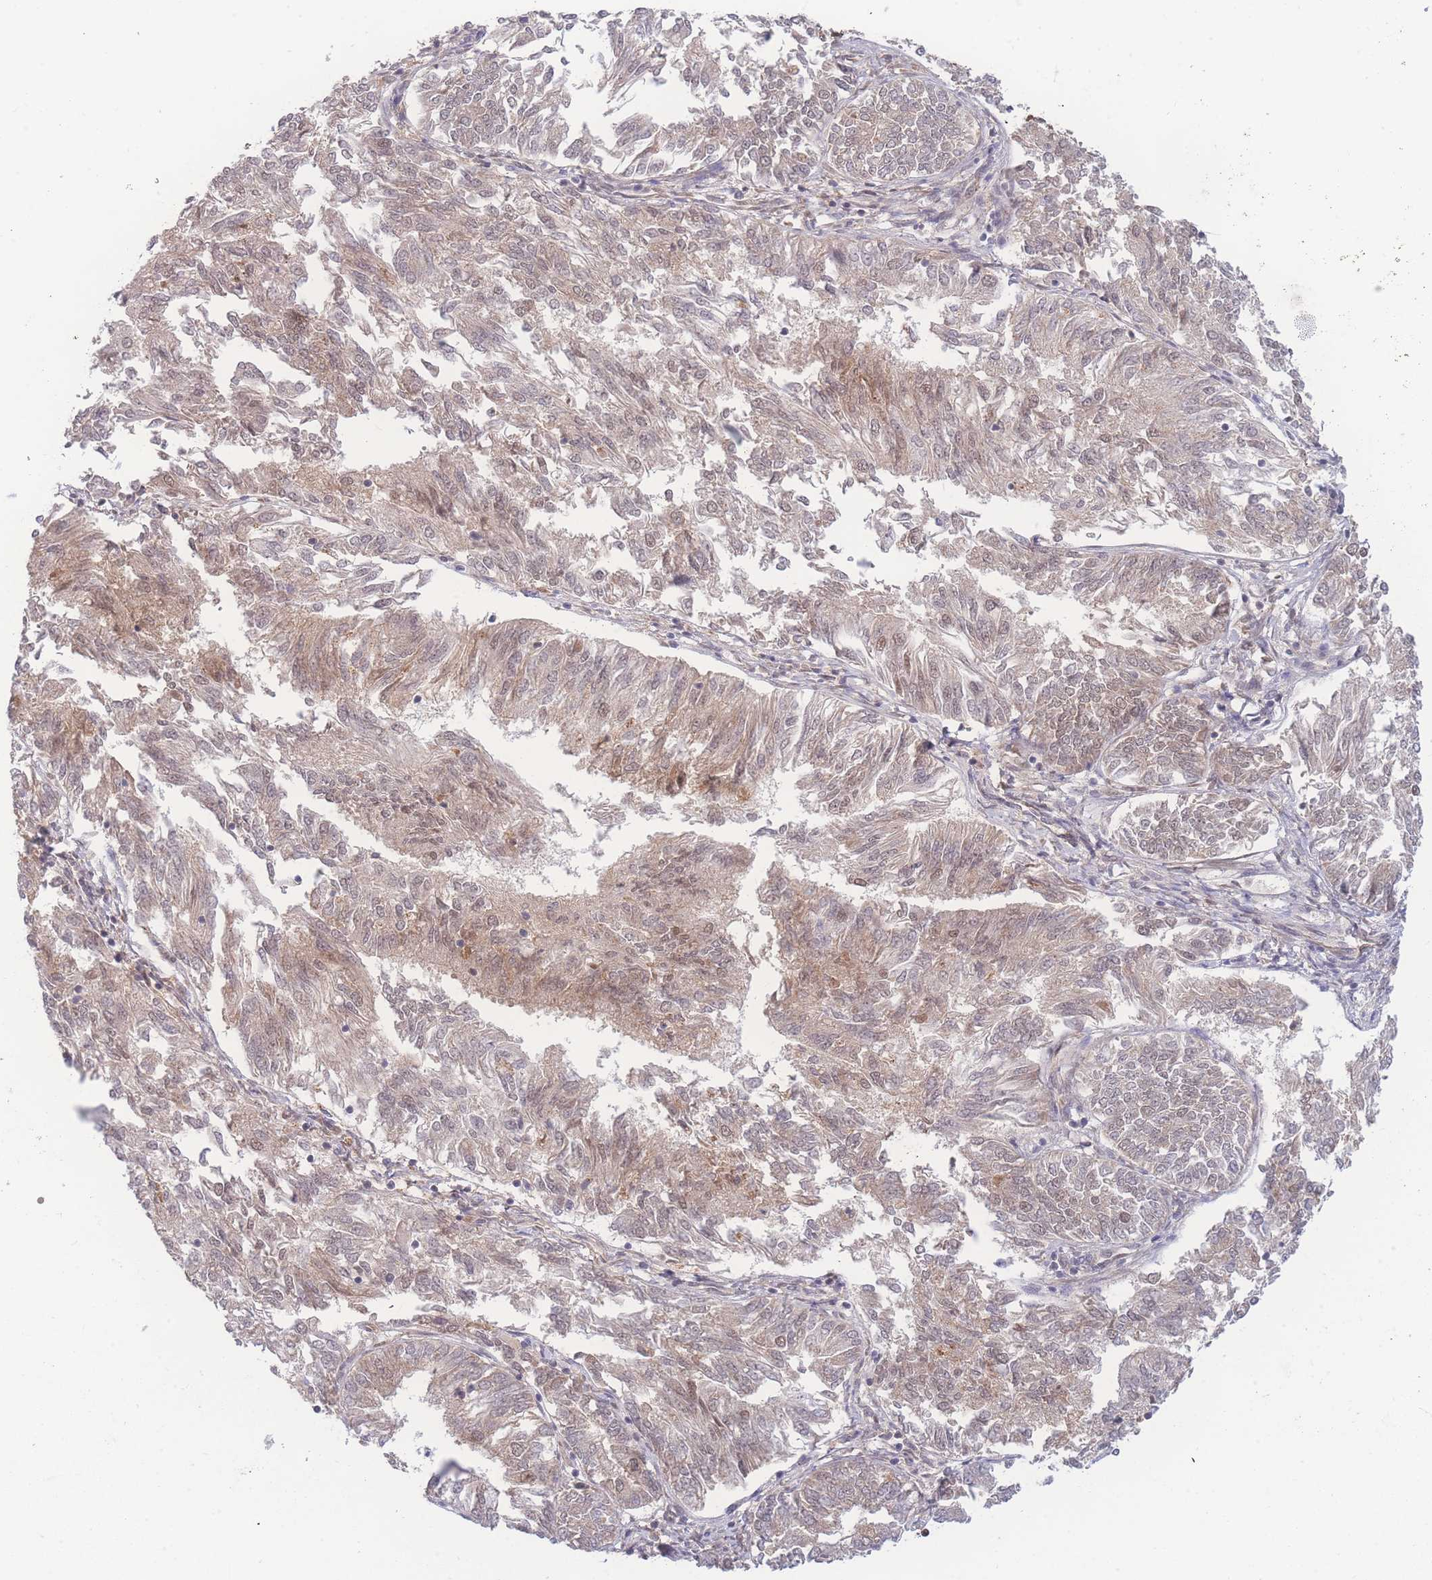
{"staining": {"intensity": "weak", "quantity": "25%-75%", "location": "nuclear"}, "tissue": "endometrial cancer", "cell_type": "Tumor cells", "image_type": "cancer", "snomed": [{"axis": "morphology", "description": "Adenocarcinoma, NOS"}, {"axis": "topography", "description": "Endometrium"}], "caption": "There is low levels of weak nuclear positivity in tumor cells of endometrial adenocarcinoma, as demonstrated by immunohistochemical staining (brown color).", "gene": "RAVER1", "patient": {"sex": "female", "age": 58}}